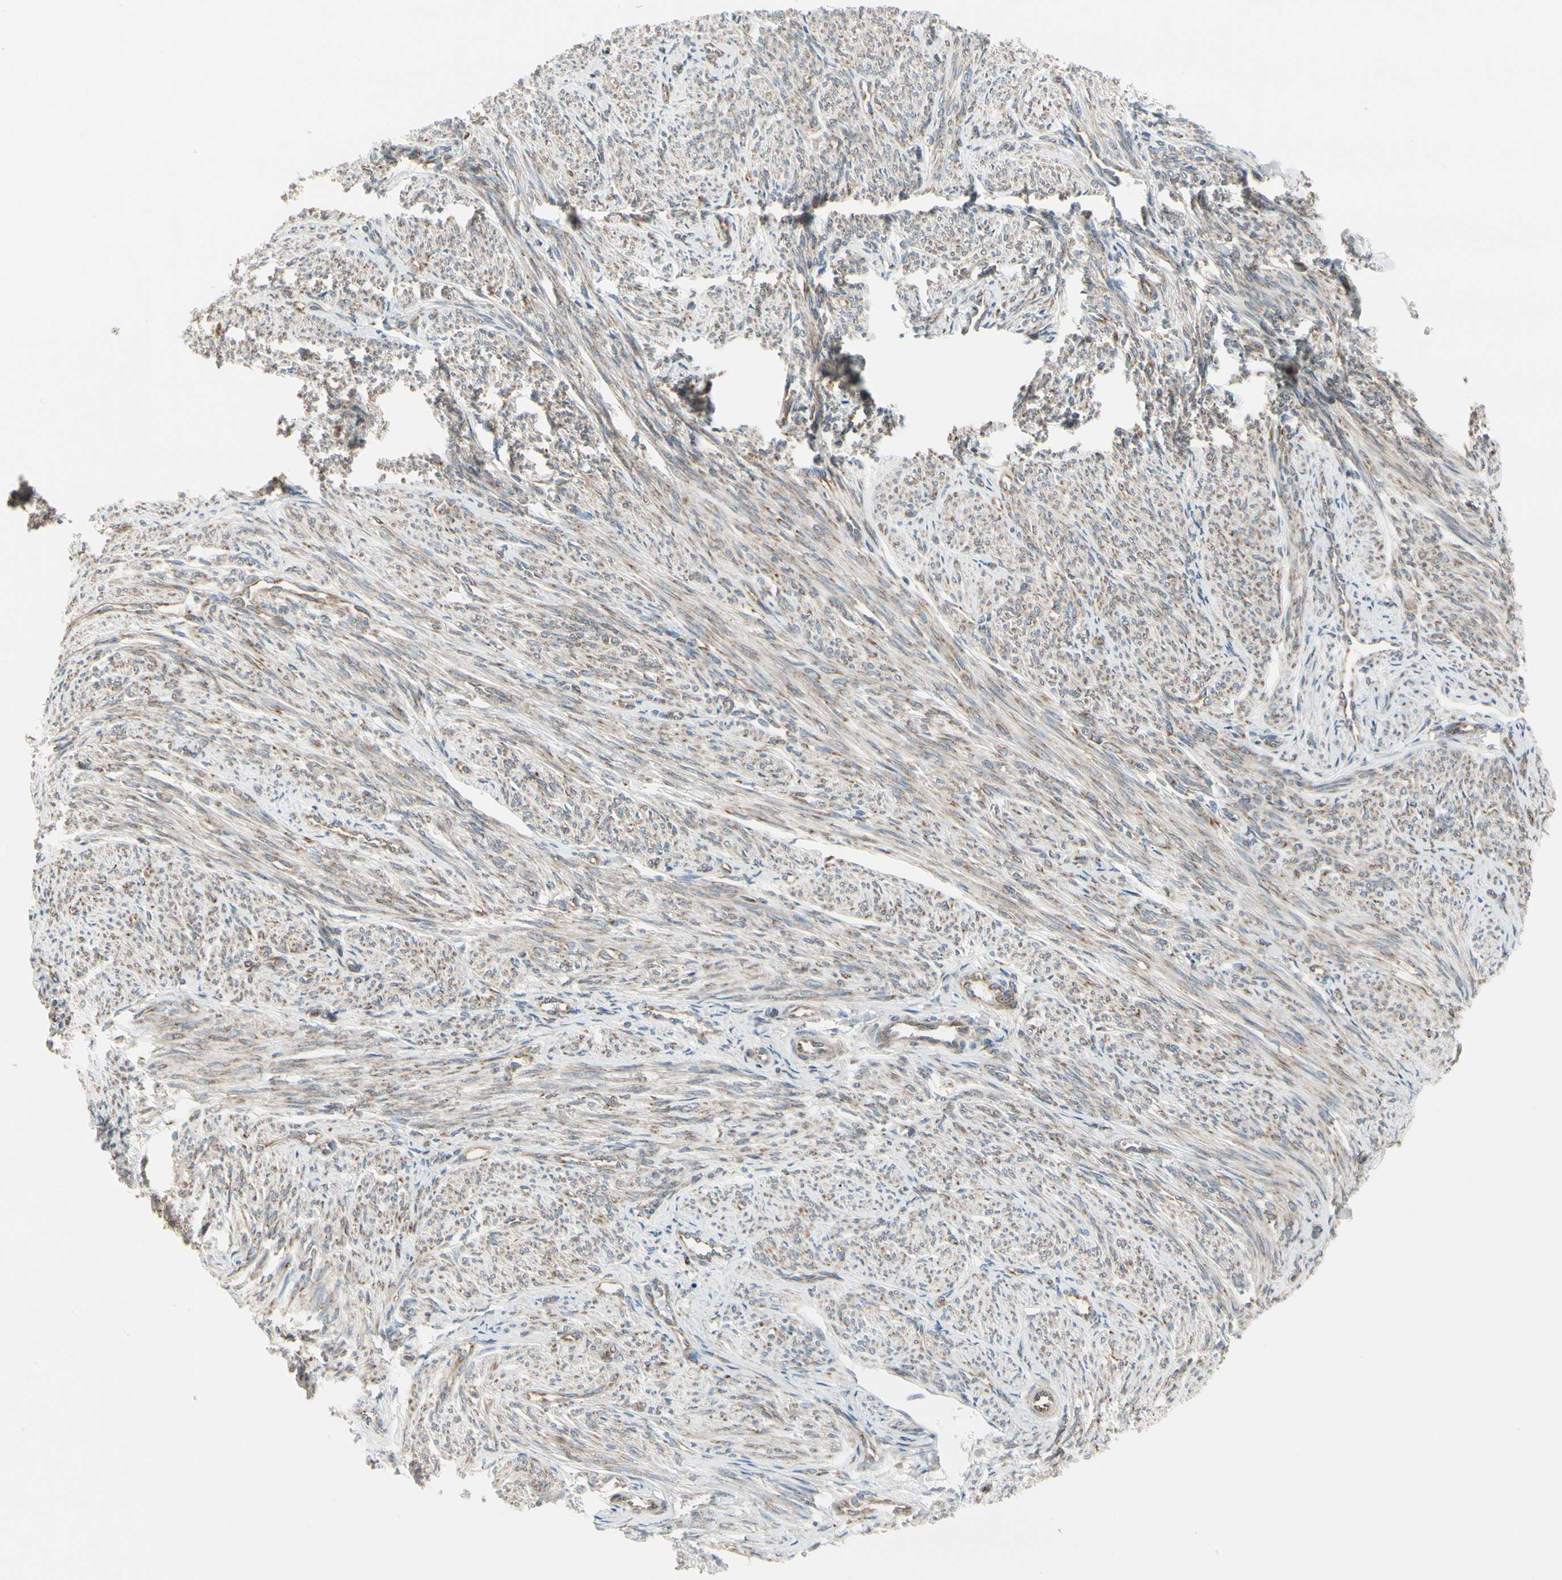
{"staining": {"intensity": "weak", "quantity": "25%-75%", "location": "cytoplasmic/membranous"}, "tissue": "smooth muscle", "cell_type": "Smooth muscle cells", "image_type": "normal", "snomed": [{"axis": "morphology", "description": "Normal tissue, NOS"}, {"axis": "topography", "description": "Smooth muscle"}], "caption": "An immunohistochemistry (IHC) photomicrograph of normal tissue is shown. Protein staining in brown shows weak cytoplasmic/membranous positivity in smooth muscle within smooth muscle cells.", "gene": "FNDC3A", "patient": {"sex": "female", "age": 65}}